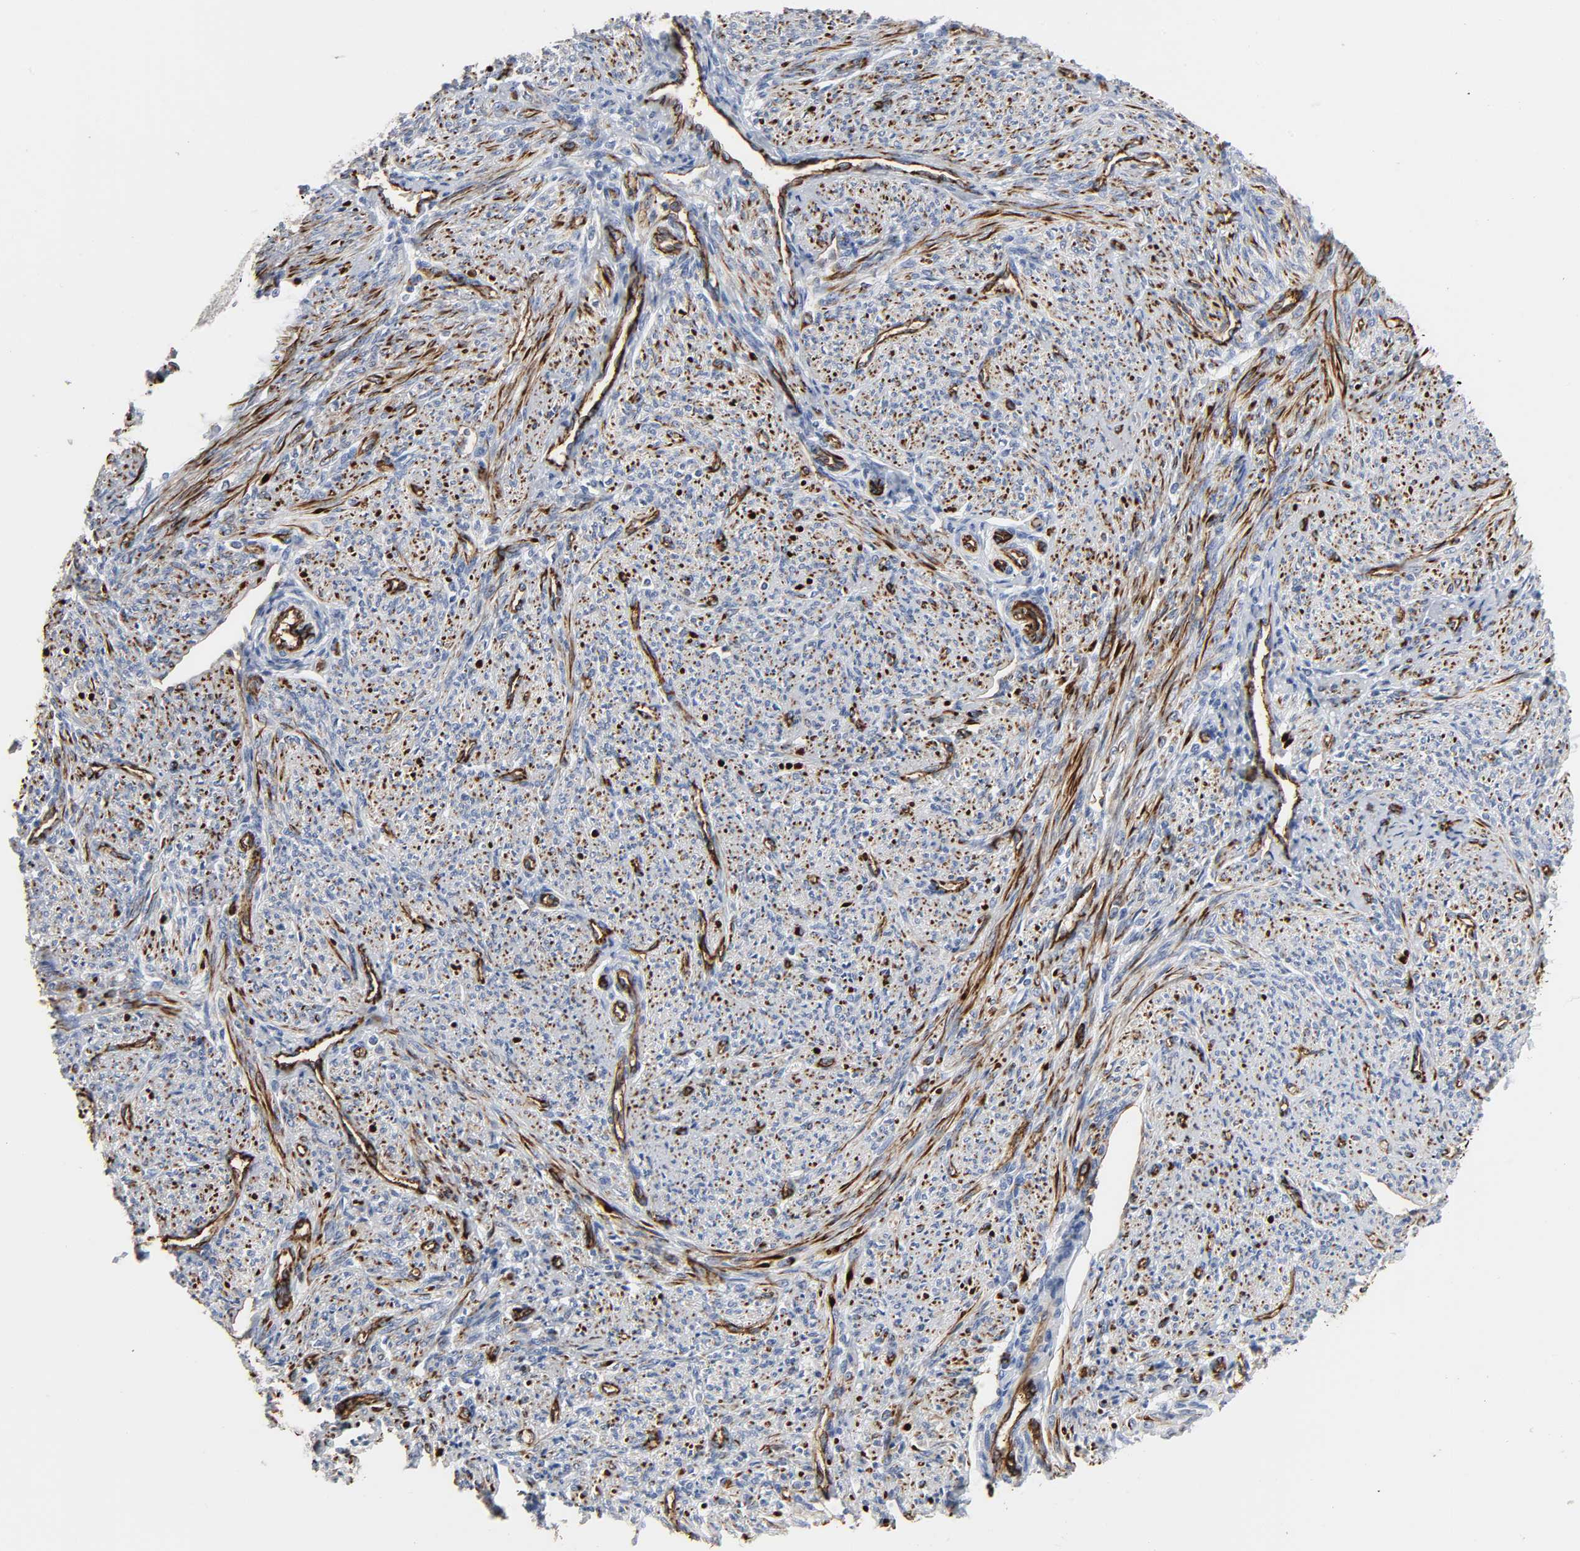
{"staining": {"intensity": "strong", "quantity": ">75%", "location": "cytoplasmic/membranous"}, "tissue": "smooth muscle", "cell_type": "Smooth muscle cells", "image_type": "normal", "snomed": [{"axis": "morphology", "description": "Normal tissue, NOS"}, {"axis": "topography", "description": "Smooth muscle"}], "caption": "This is an image of immunohistochemistry staining of unremarkable smooth muscle, which shows strong staining in the cytoplasmic/membranous of smooth muscle cells.", "gene": "PECAM1", "patient": {"sex": "female", "age": 65}}